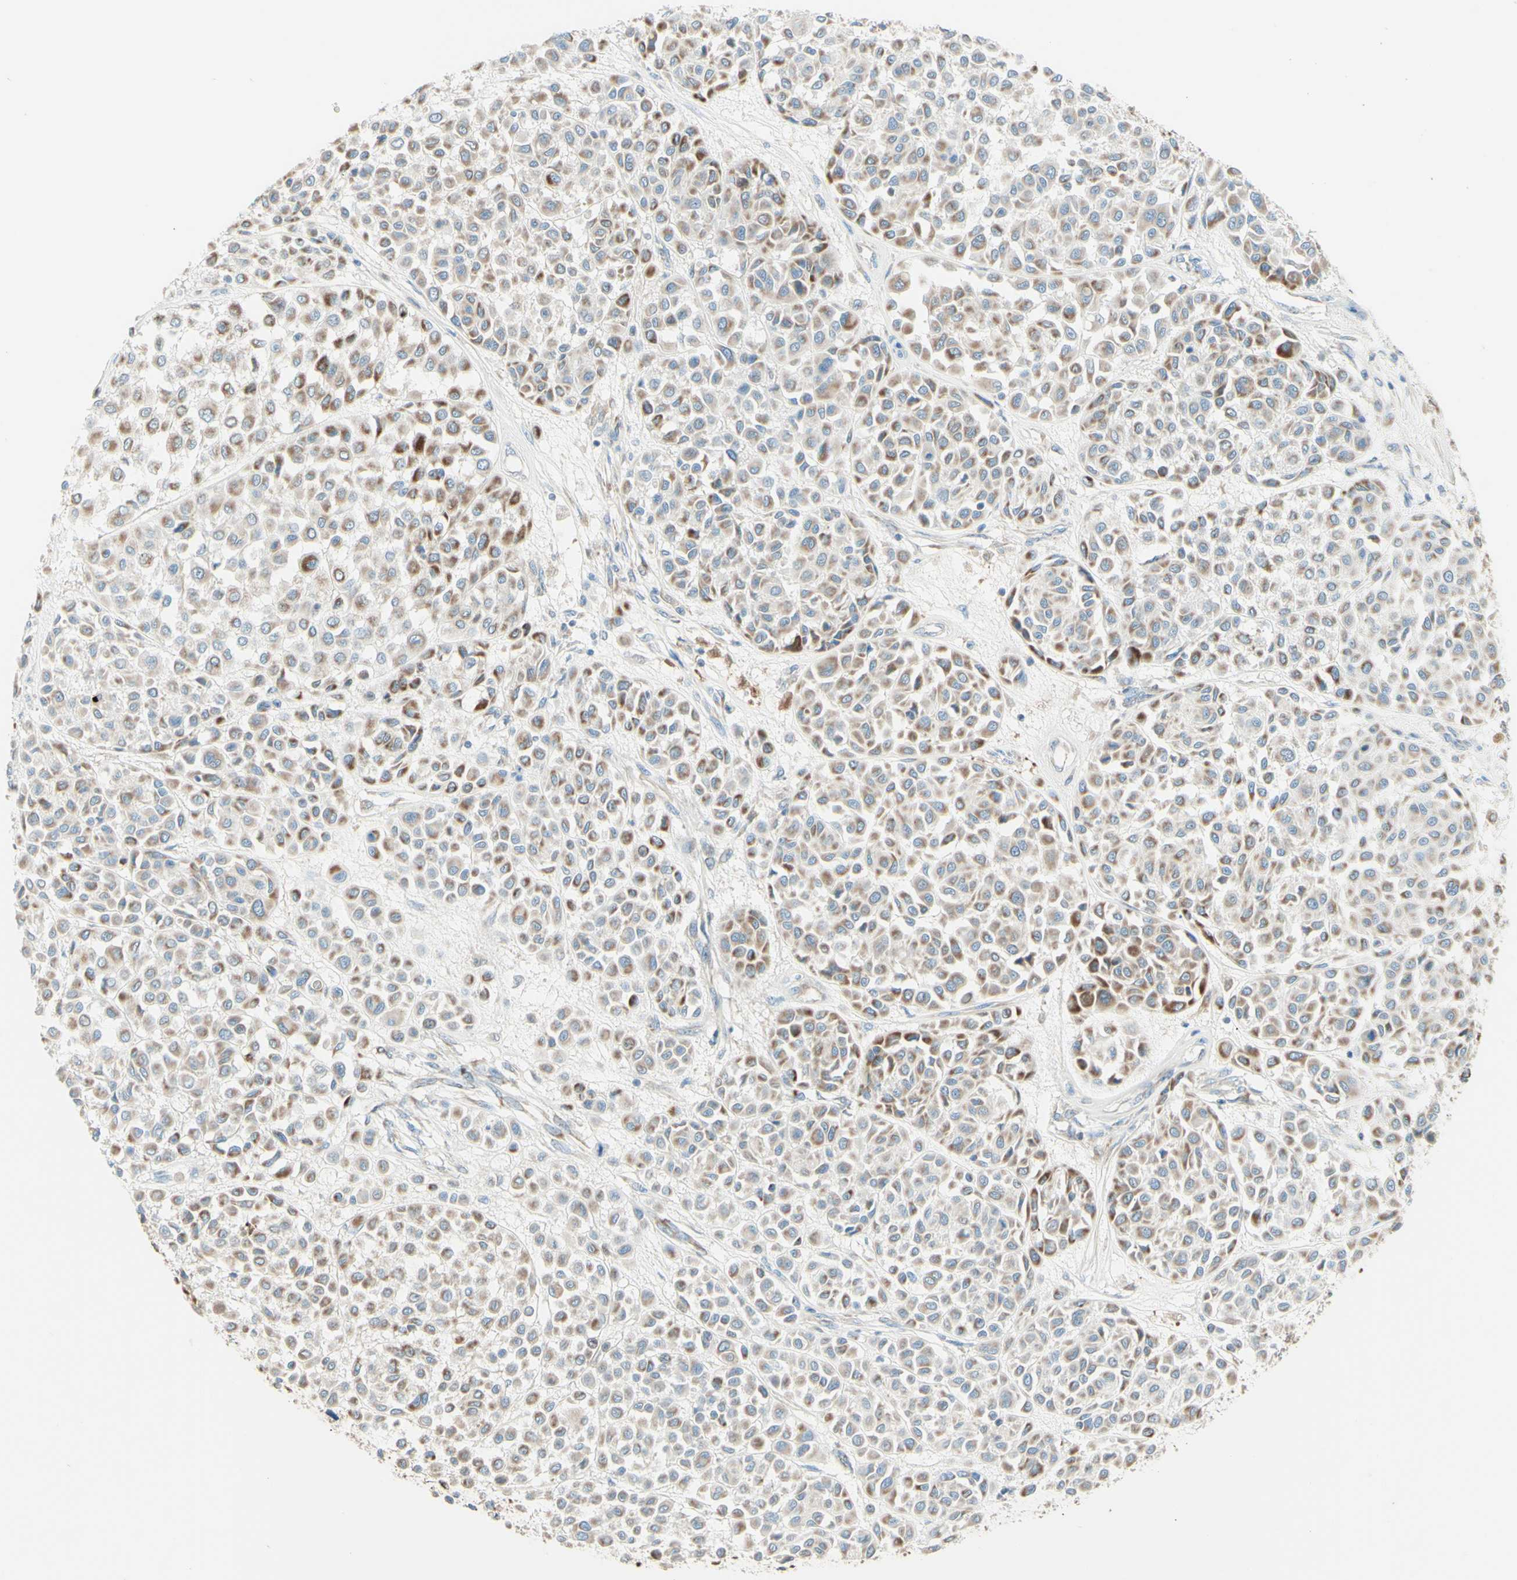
{"staining": {"intensity": "moderate", "quantity": ">75%", "location": "cytoplasmic/membranous"}, "tissue": "melanoma", "cell_type": "Tumor cells", "image_type": "cancer", "snomed": [{"axis": "morphology", "description": "Malignant melanoma, Metastatic site"}, {"axis": "topography", "description": "Soft tissue"}], "caption": "An image showing moderate cytoplasmic/membranous expression in approximately >75% of tumor cells in malignant melanoma (metastatic site), as visualized by brown immunohistochemical staining.", "gene": "ARMC10", "patient": {"sex": "male", "age": 41}}